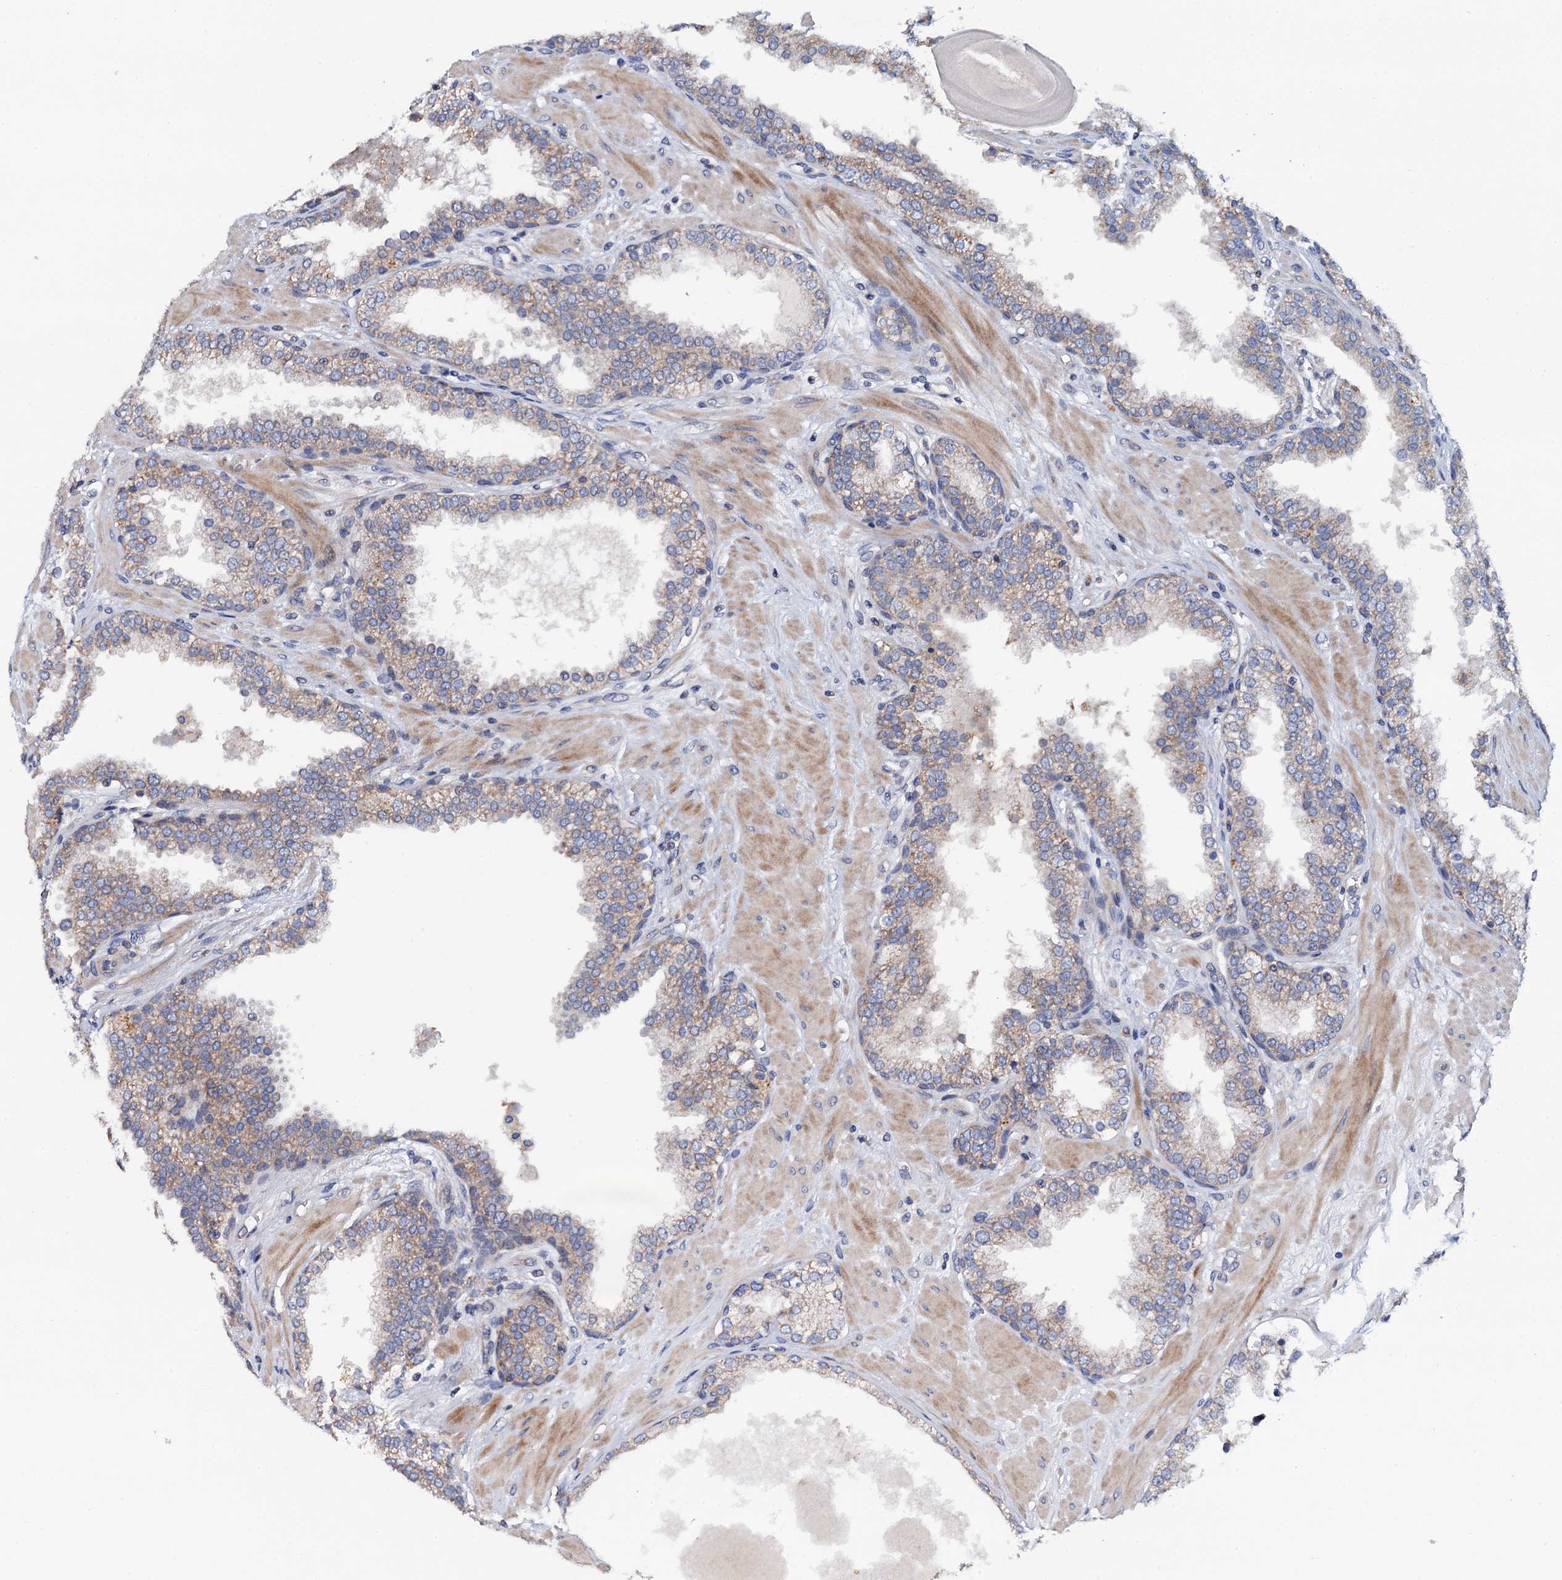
{"staining": {"intensity": "weak", "quantity": "25%-75%", "location": "cytoplasmic/membranous"}, "tissue": "prostate", "cell_type": "Glandular cells", "image_type": "normal", "snomed": [{"axis": "morphology", "description": "Normal tissue, NOS"}, {"axis": "topography", "description": "Prostate"}], "caption": "Glandular cells display weak cytoplasmic/membranous positivity in about 25%-75% of cells in normal prostate.", "gene": "MRPL48", "patient": {"sex": "male", "age": 51}}